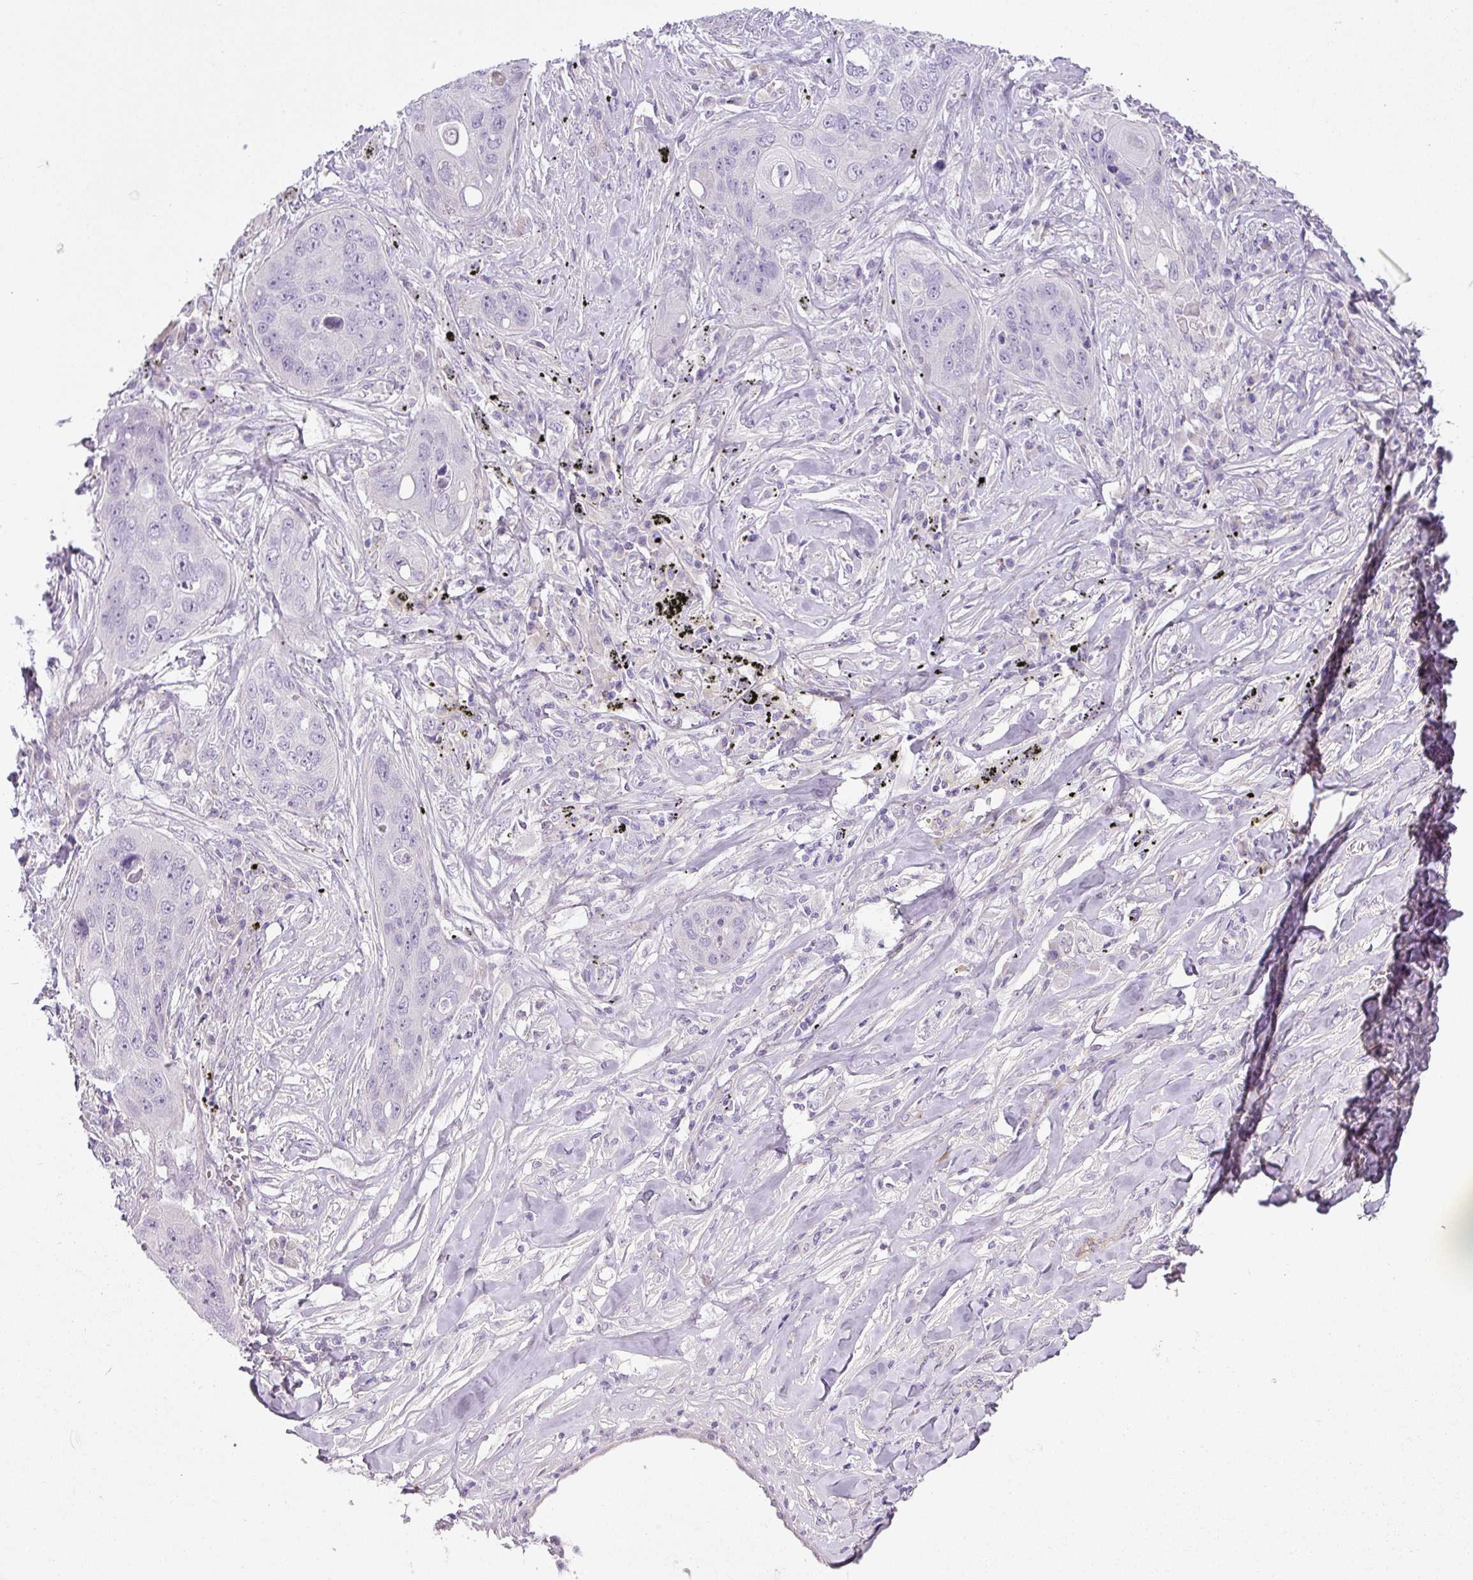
{"staining": {"intensity": "negative", "quantity": "none", "location": "none"}, "tissue": "lung cancer", "cell_type": "Tumor cells", "image_type": "cancer", "snomed": [{"axis": "morphology", "description": "Squamous cell carcinoma, NOS"}, {"axis": "topography", "description": "Lung"}], "caption": "Human lung cancer (squamous cell carcinoma) stained for a protein using immunohistochemistry shows no staining in tumor cells.", "gene": "RAX2", "patient": {"sex": "female", "age": 63}}